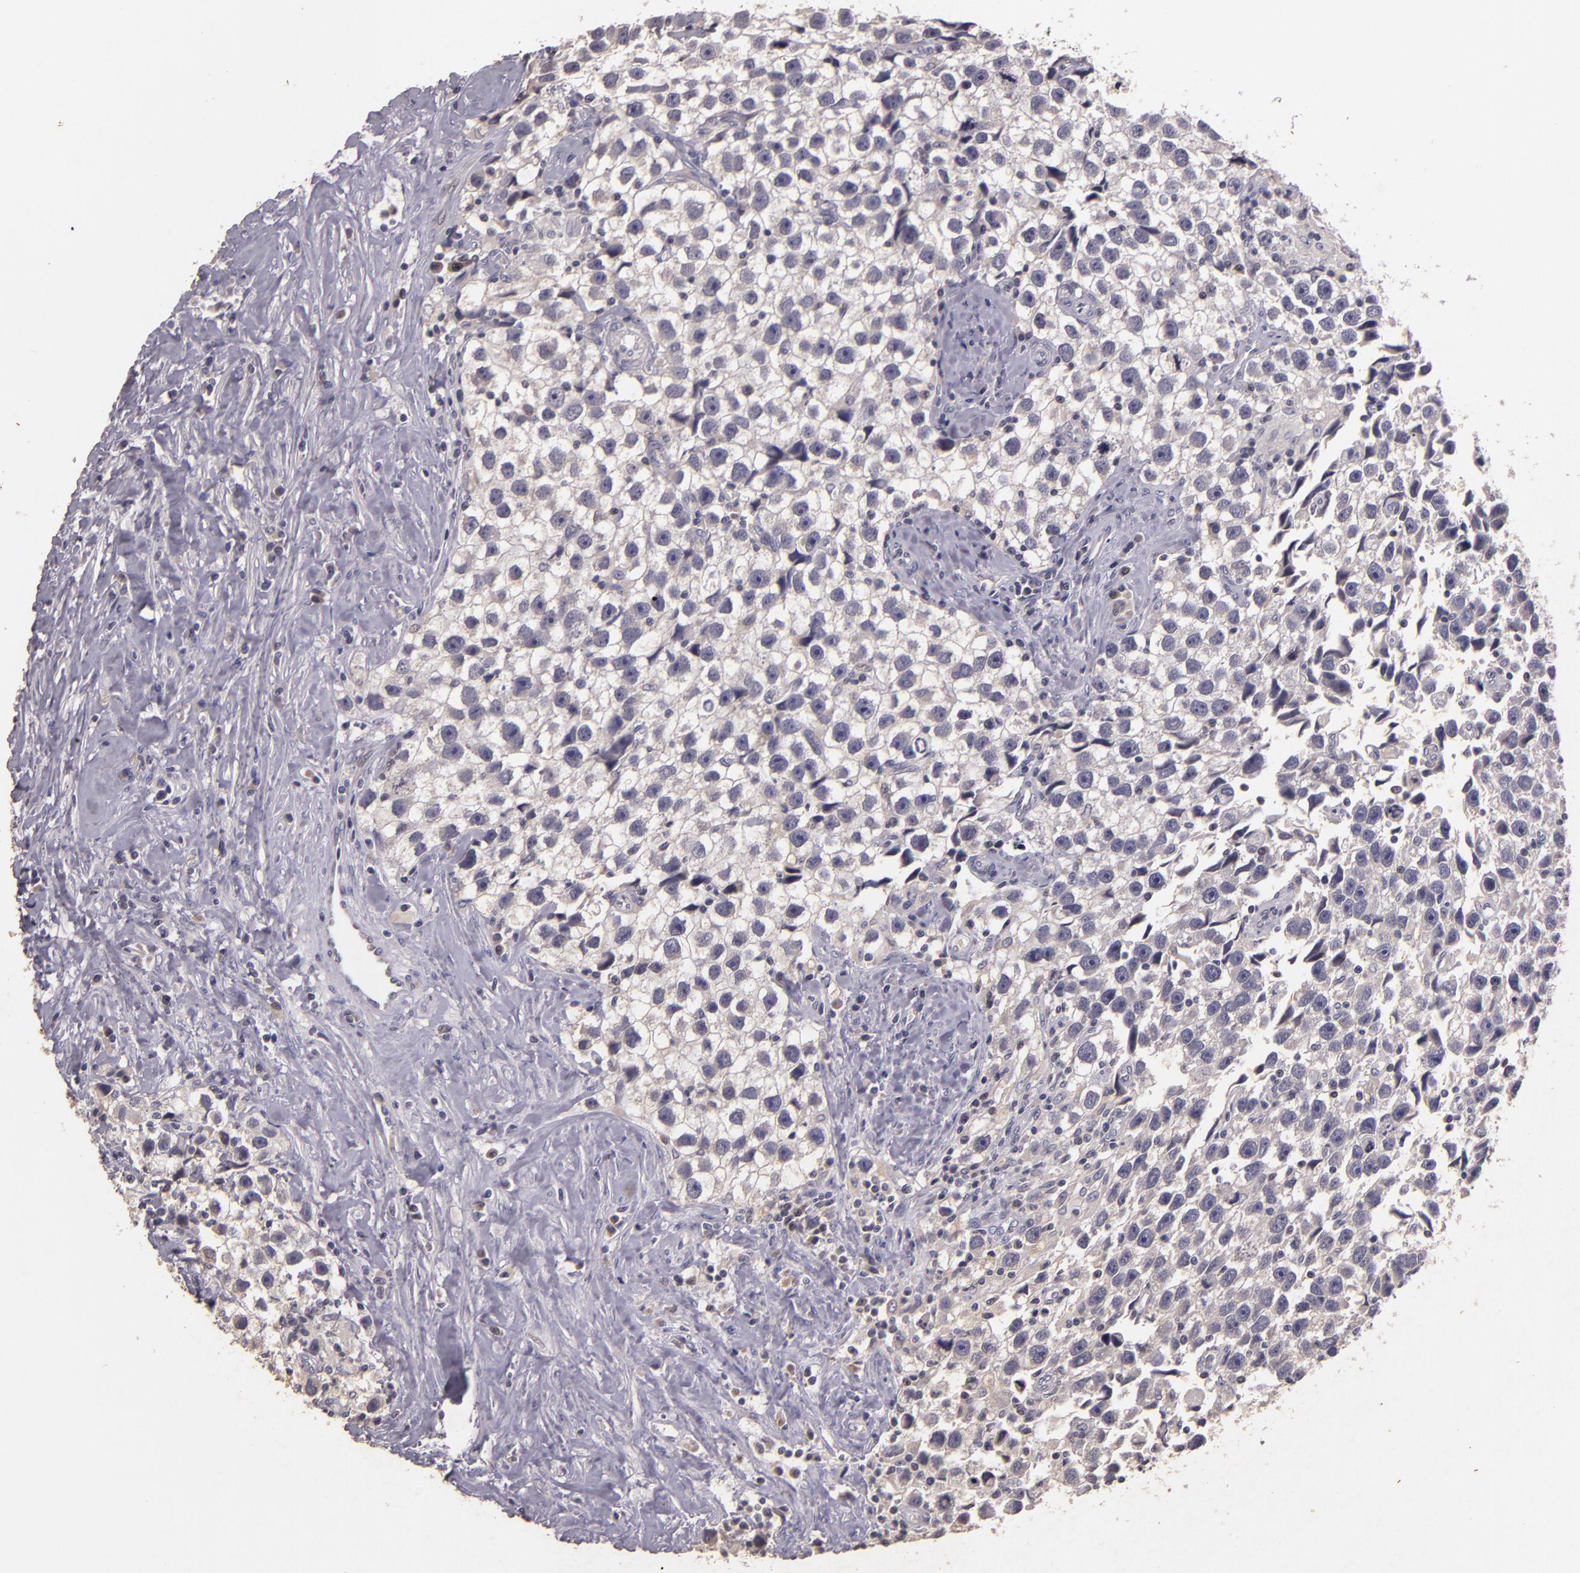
{"staining": {"intensity": "negative", "quantity": "none", "location": "none"}, "tissue": "testis cancer", "cell_type": "Tumor cells", "image_type": "cancer", "snomed": [{"axis": "morphology", "description": "Seminoma, NOS"}, {"axis": "topography", "description": "Testis"}], "caption": "Tumor cells show no significant expression in testis cancer (seminoma). (Stains: DAB (3,3'-diaminobenzidine) IHC with hematoxylin counter stain, Microscopy: brightfield microscopy at high magnification).", "gene": "TFF1", "patient": {"sex": "male", "age": 43}}